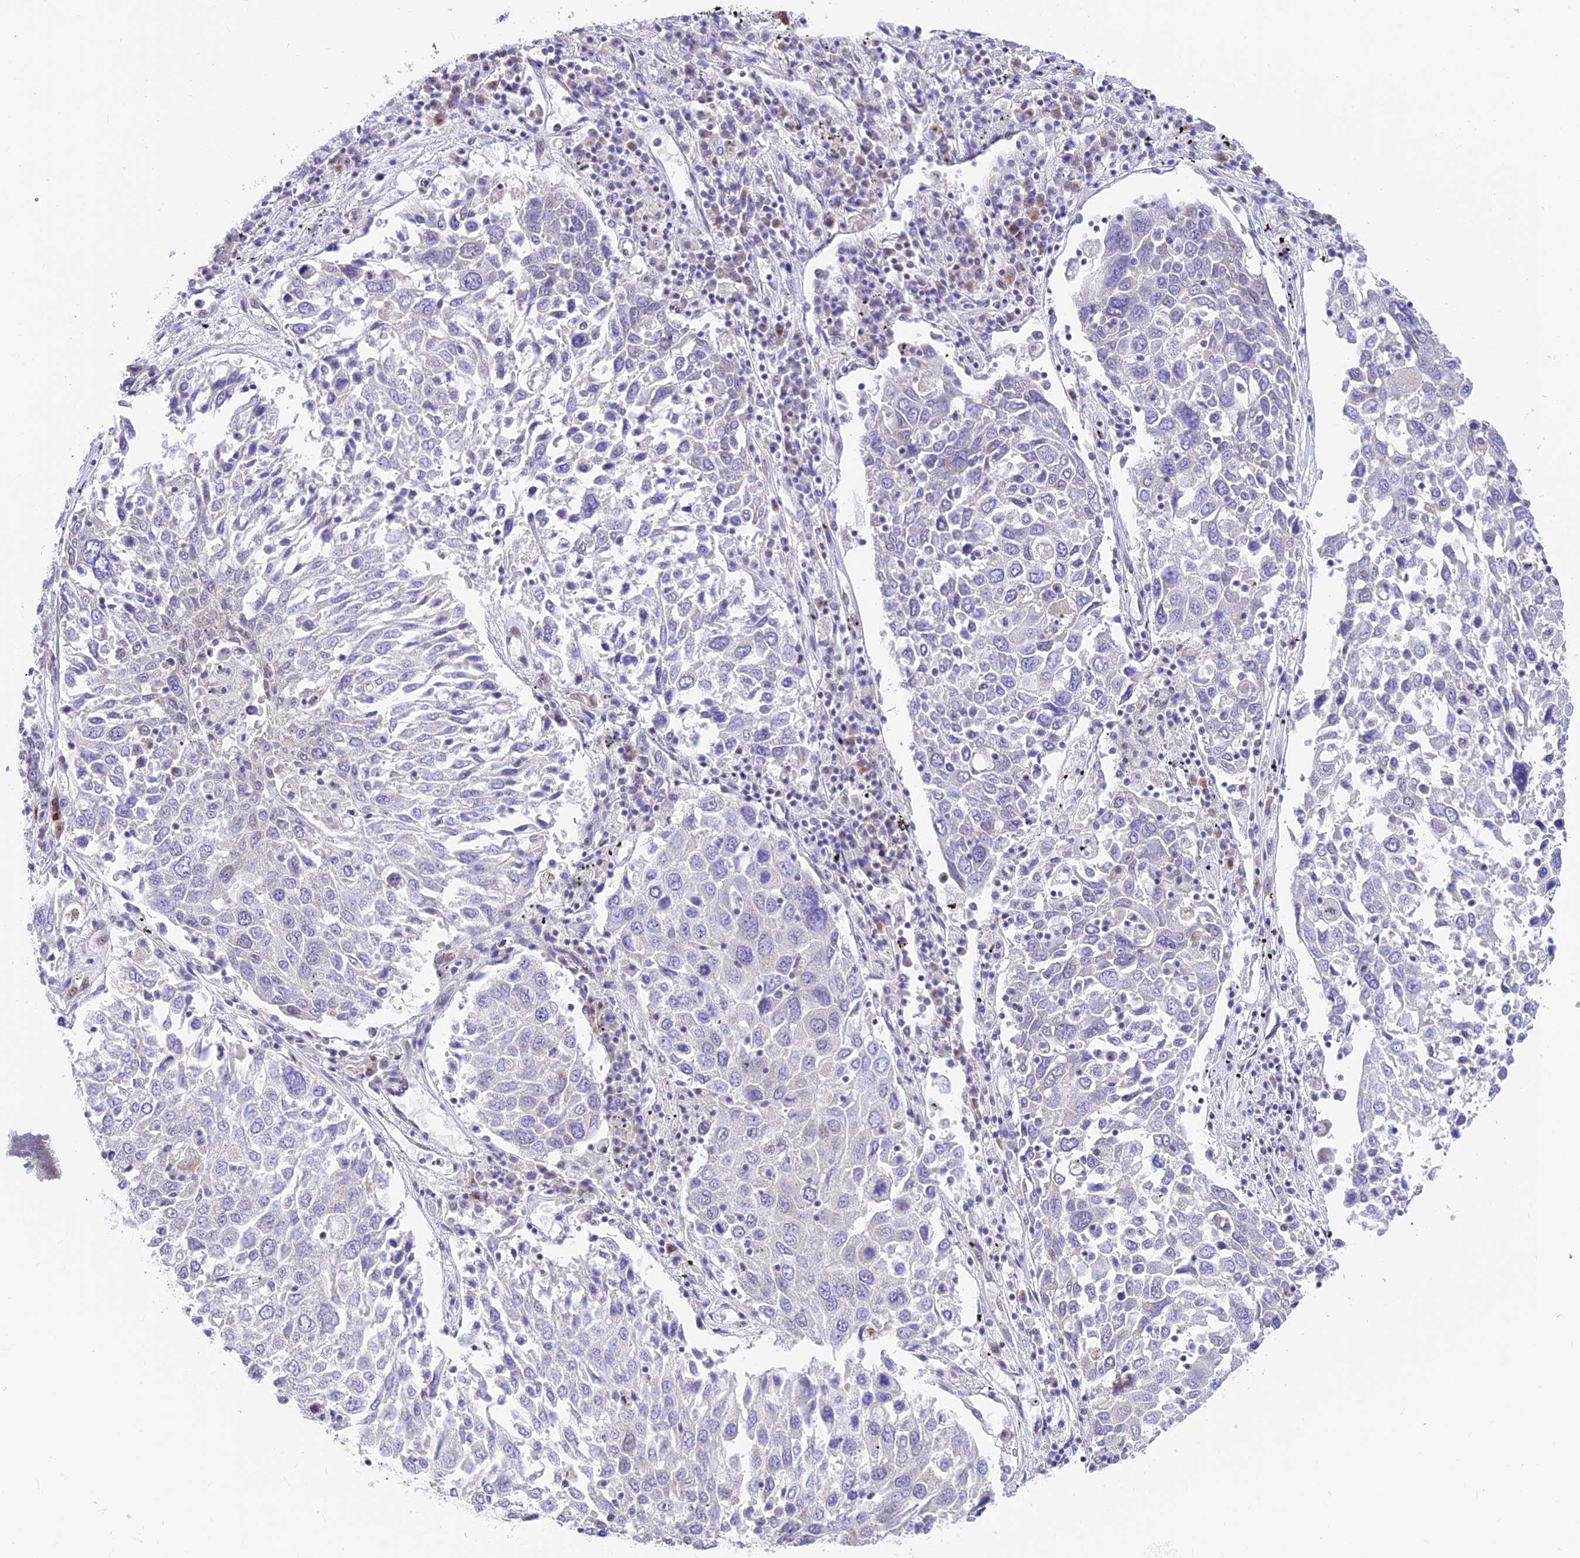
{"staining": {"intensity": "negative", "quantity": "none", "location": "none"}, "tissue": "lung cancer", "cell_type": "Tumor cells", "image_type": "cancer", "snomed": [{"axis": "morphology", "description": "Squamous cell carcinoma, NOS"}, {"axis": "topography", "description": "Lung"}], "caption": "DAB immunohistochemical staining of human lung squamous cell carcinoma shows no significant positivity in tumor cells.", "gene": "INKA1", "patient": {"sex": "male", "age": 65}}